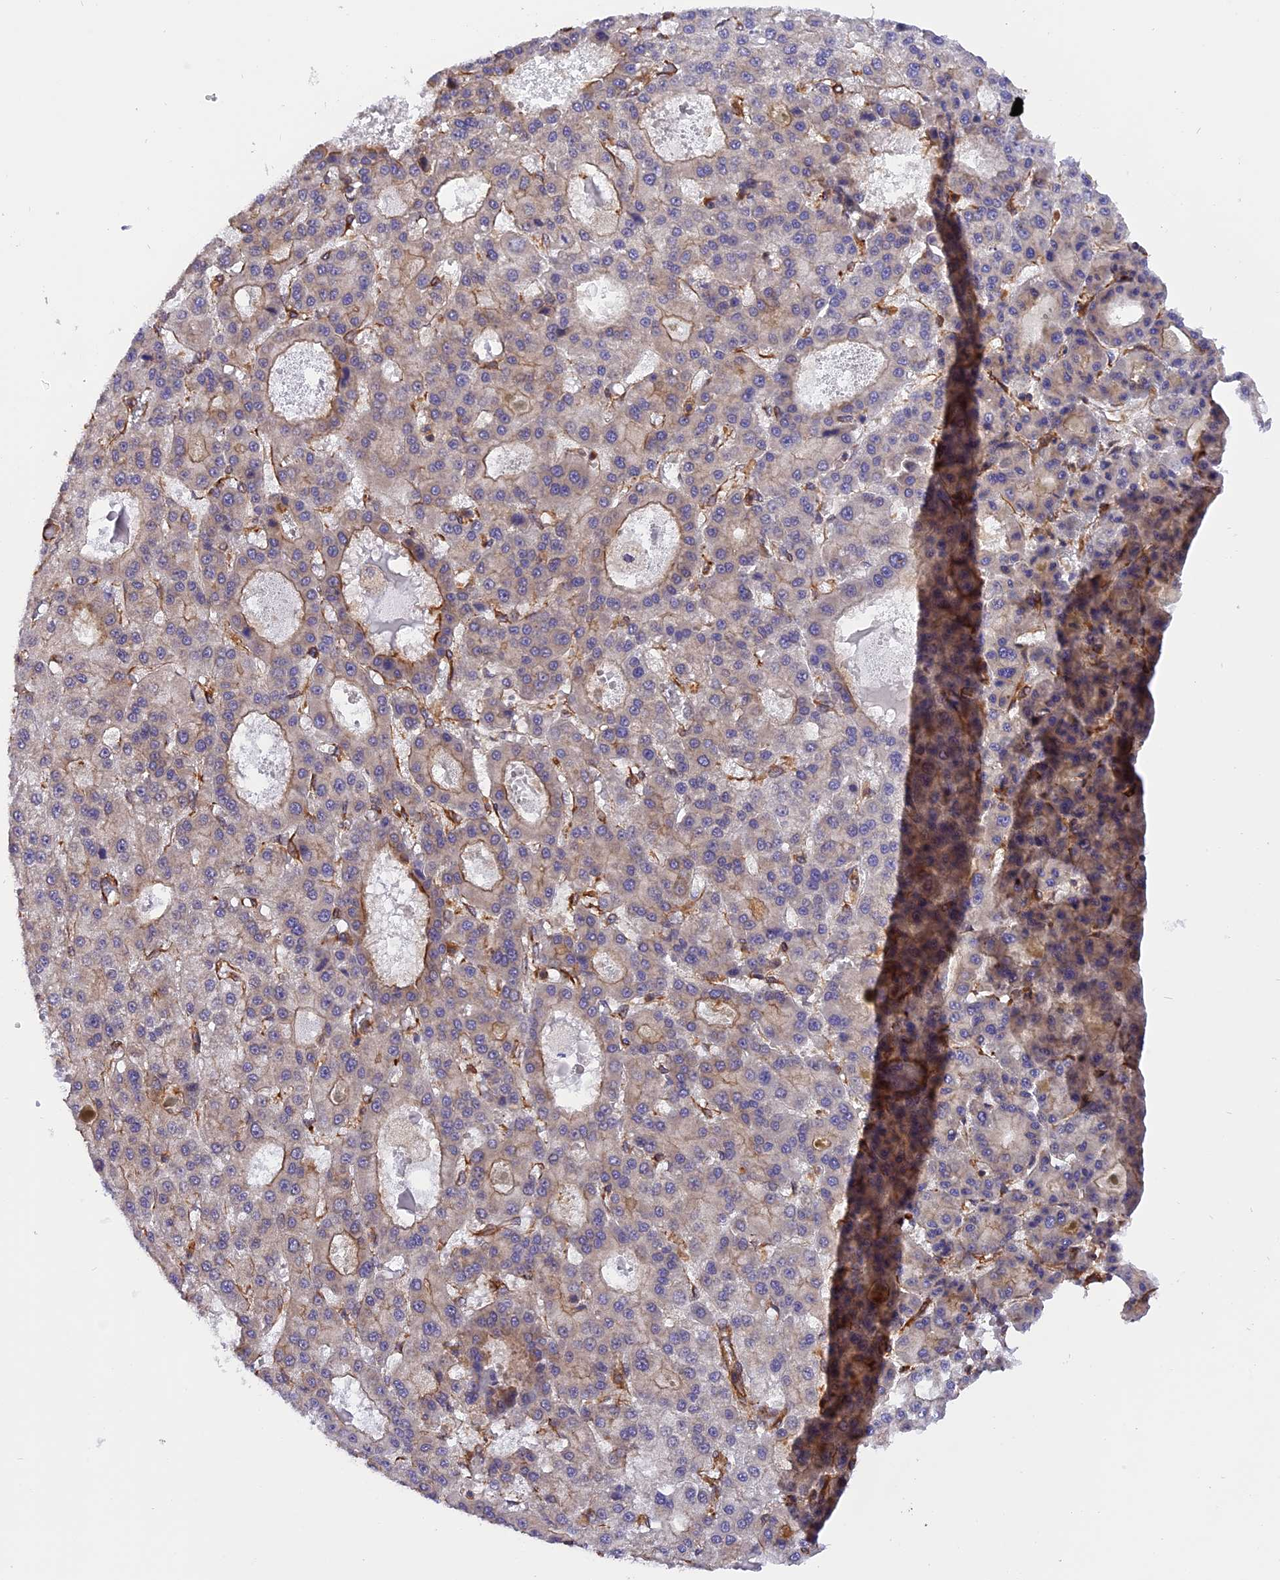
{"staining": {"intensity": "moderate", "quantity": "<25%", "location": "cytoplasmic/membranous"}, "tissue": "liver cancer", "cell_type": "Tumor cells", "image_type": "cancer", "snomed": [{"axis": "morphology", "description": "Carcinoma, Hepatocellular, NOS"}, {"axis": "topography", "description": "Liver"}], "caption": "Immunohistochemistry staining of liver cancer (hepatocellular carcinoma), which demonstrates low levels of moderate cytoplasmic/membranous positivity in approximately <25% of tumor cells indicating moderate cytoplasmic/membranous protein expression. The staining was performed using DAB (3,3'-diaminobenzidine) (brown) for protein detection and nuclei were counterstained in hematoxylin (blue).", "gene": "C5orf22", "patient": {"sex": "male", "age": 70}}